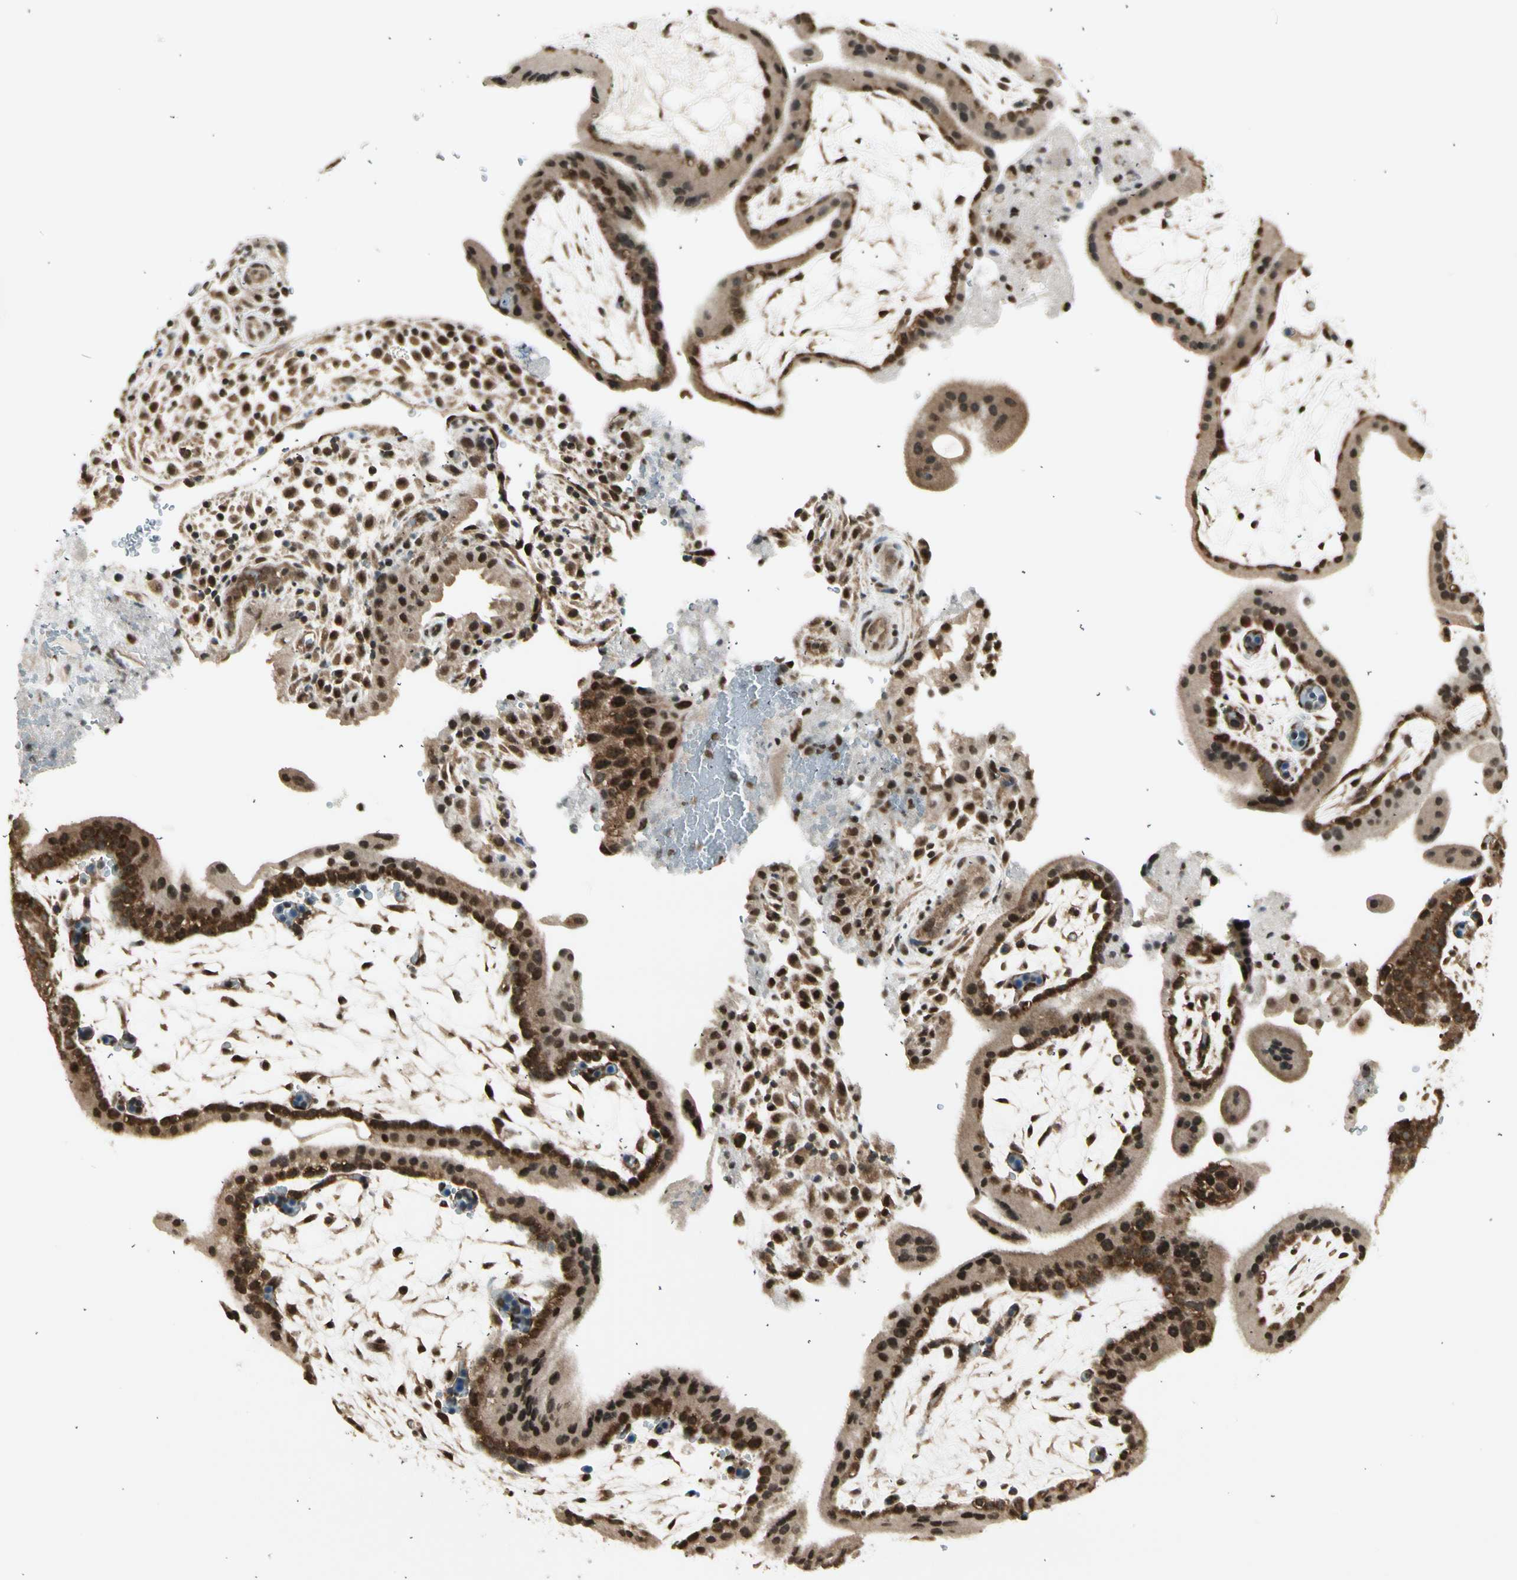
{"staining": {"intensity": "strong", "quantity": ">75%", "location": "cytoplasmic/membranous,nuclear"}, "tissue": "placenta", "cell_type": "Decidual cells", "image_type": "normal", "snomed": [{"axis": "morphology", "description": "Normal tissue, NOS"}, {"axis": "topography", "description": "Placenta"}], "caption": "This photomicrograph shows immunohistochemistry (IHC) staining of benign placenta, with high strong cytoplasmic/membranous,nuclear expression in about >75% of decidual cells.", "gene": "SMN2", "patient": {"sex": "female", "age": 19}}